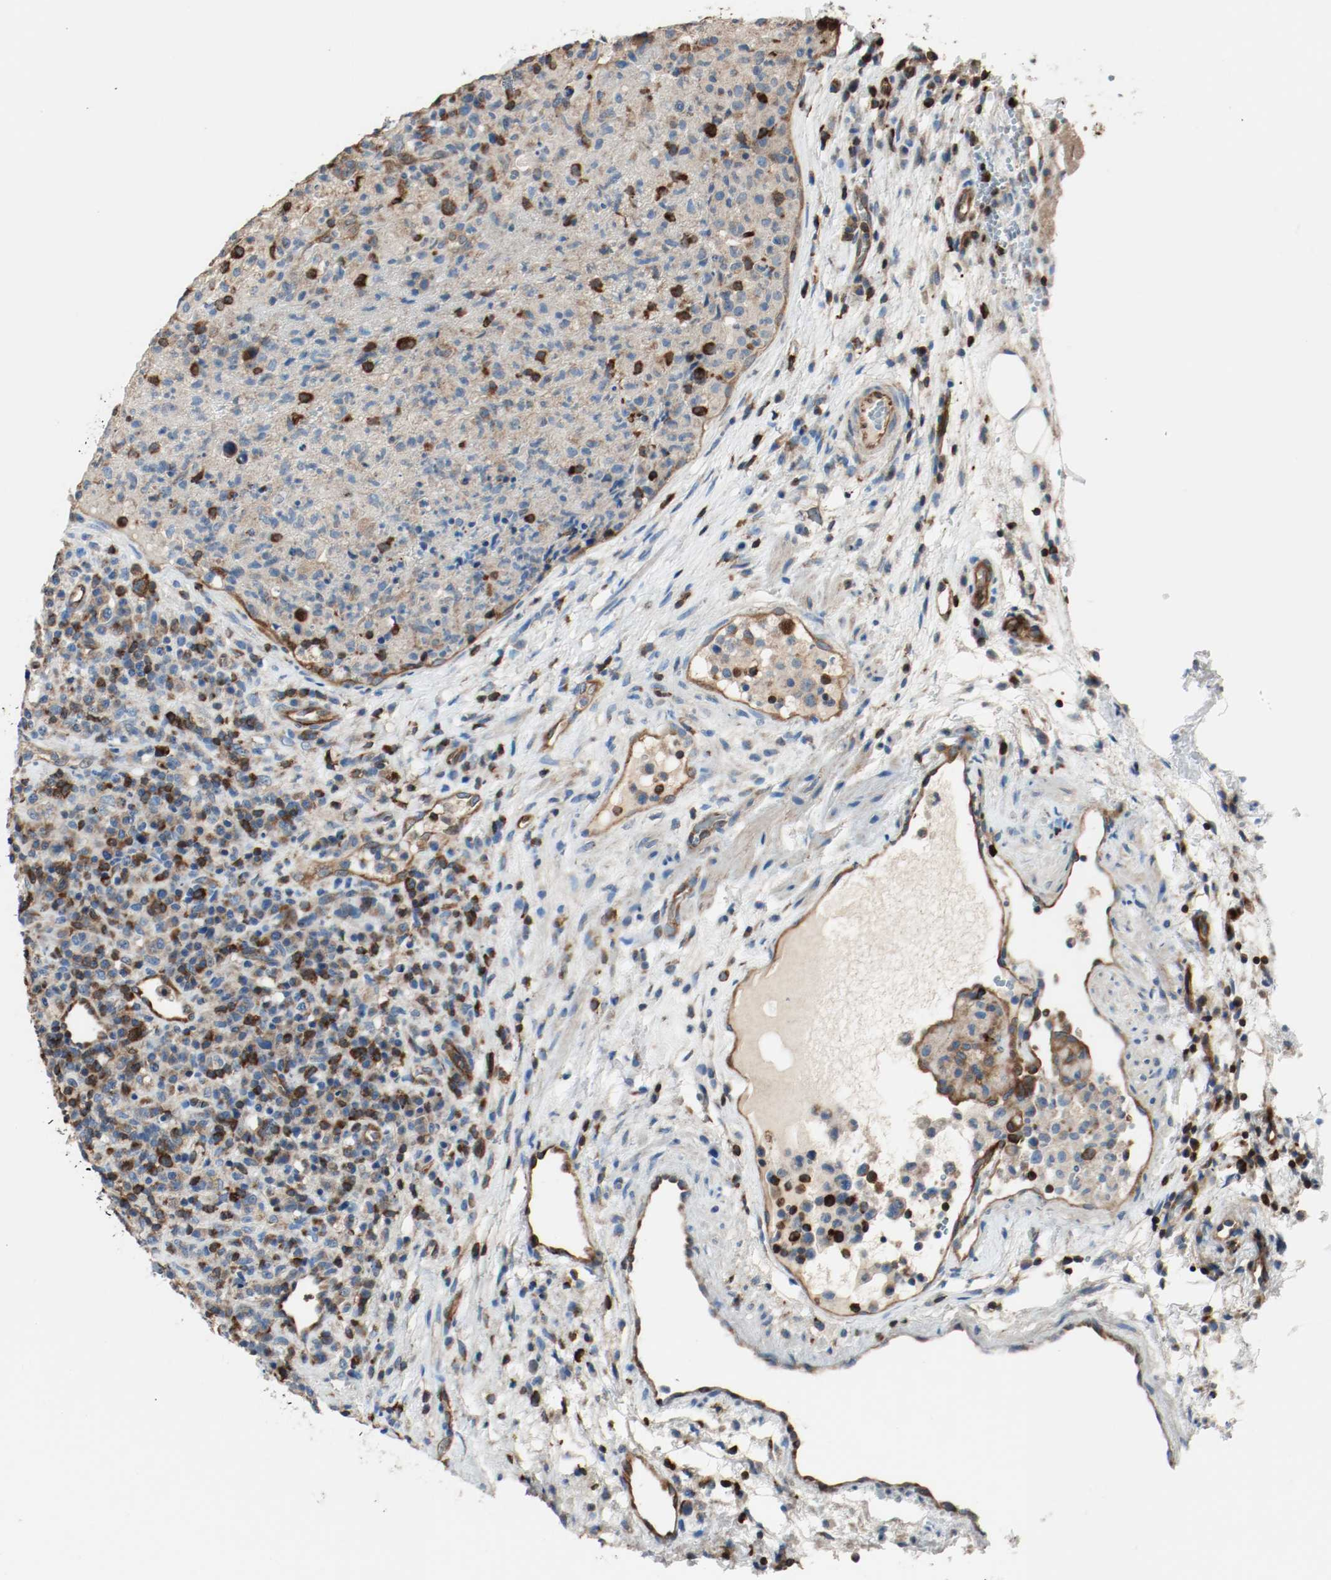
{"staining": {"intensity": "strong", "quantity": "25%-75%", "location": "cytoplasmic/membranous"}, "tissue": "lymphoma", "cell_type": "Tumor cells", "image_type": "cancer", "snomed": [{"axis": "morphology", "description": "Hodgkin's disease, NOS"}, {"axis": "topography", "description": "Lymph node"}], "caption": "Protein analysis of lymphoma tissue displays strong cytoplasmic/membranous positivity in approximately 25%-75% of tumor cells. Immunohistochemistry (ihc) stains the protein of interest in brown and the nuclei are stained blue.", "gene": "PLCG1", "patient": {"sex": "male", "age": 65}}